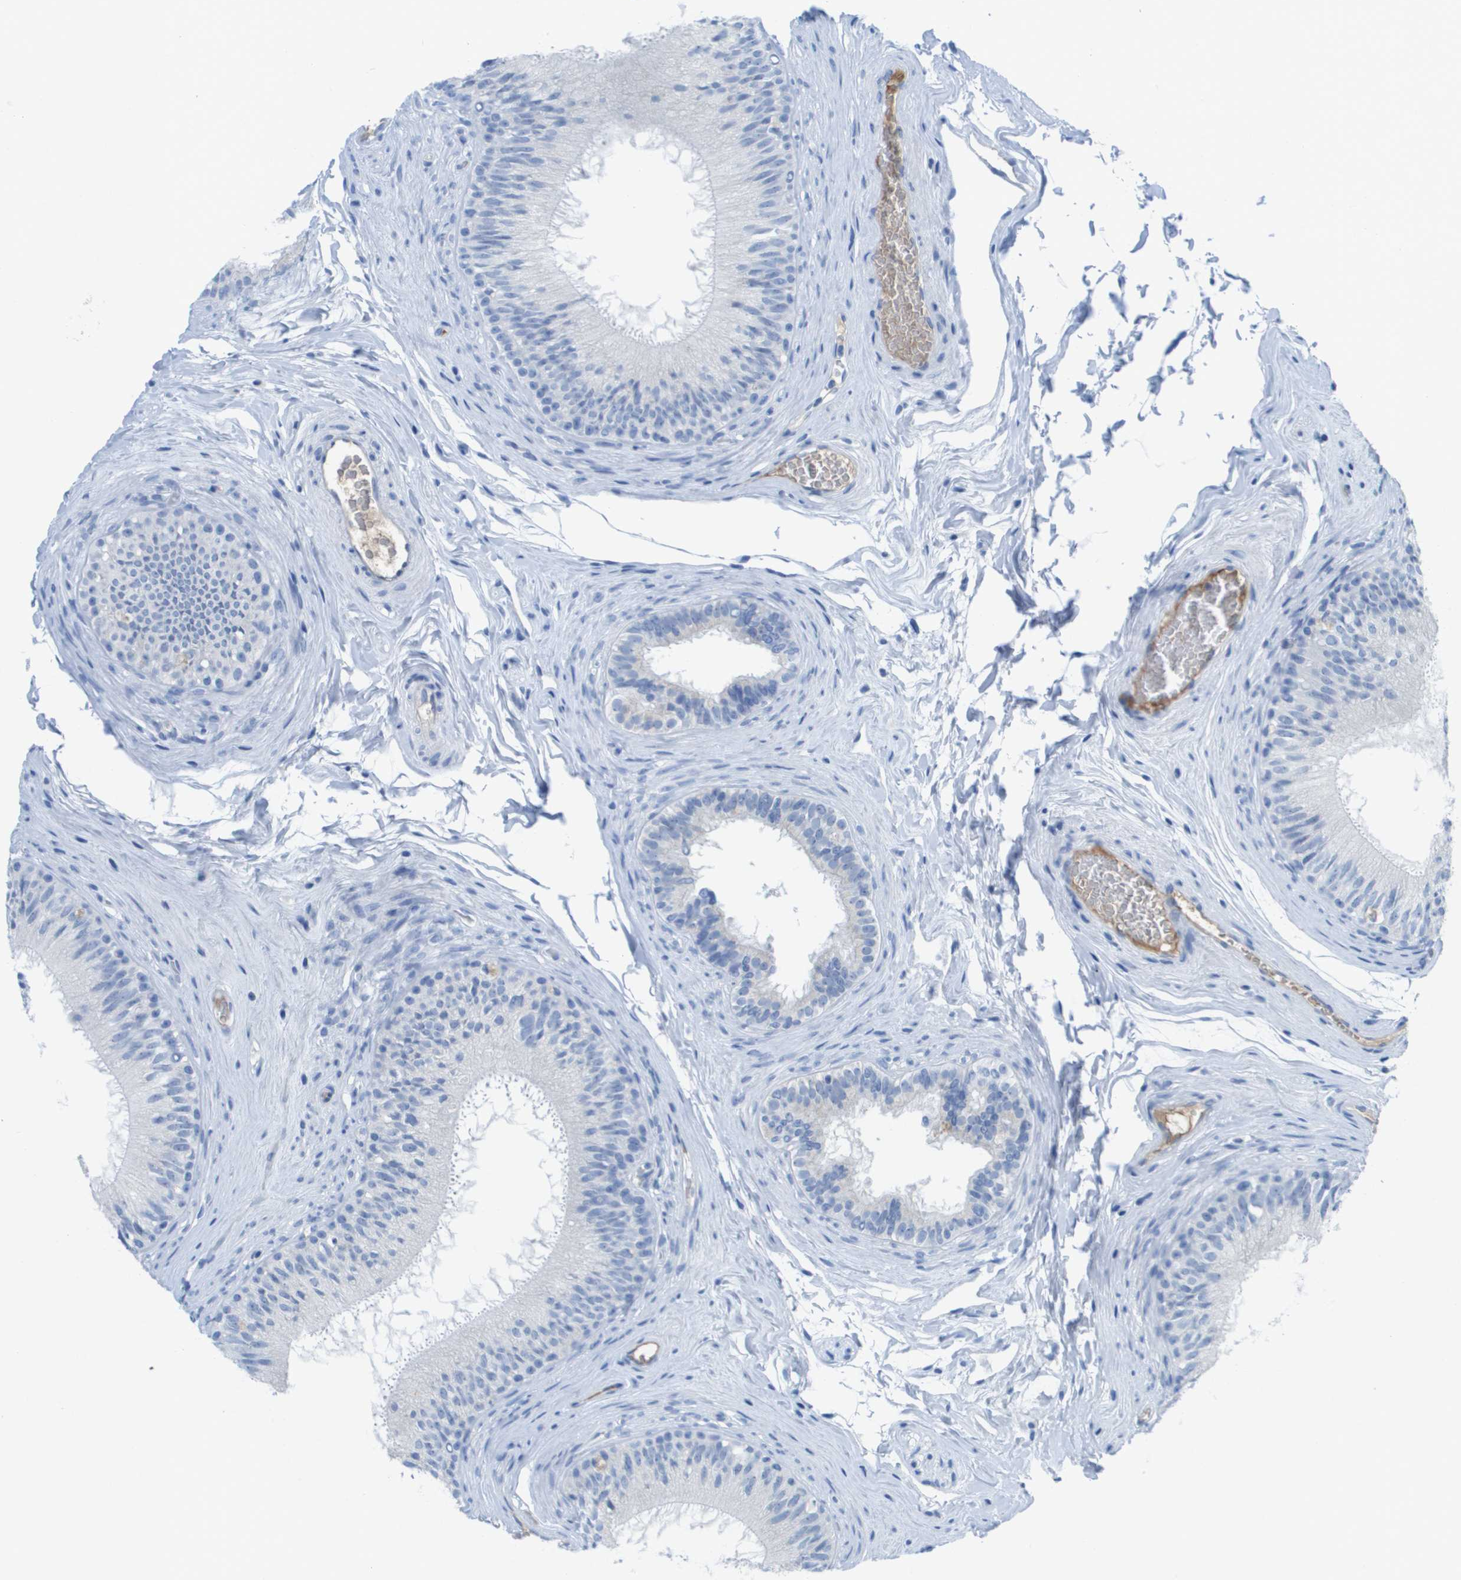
{"staining": {"intensity": "negative", "quantity": "none", "location": "none"}, "tissue": "epididymis", "cell_type": "Glandular cells", "image_type": "normal", "snomed": [{"axis": "morphology", "description": "Normal tissue, NOS"}, {"axis": "topography", "description": "Testis"}, {"axis": "topography", "description": "Epididymis"}], "caption": "This histopathology image is of normal epididymis stained with immunohistochemistry (IHC) to label a protein in brown with the nuclei are counter-stained blue. There is no expression in glandular cells.", "gene": "GPR18", "patient": {"sex": "male", "age": 36}}